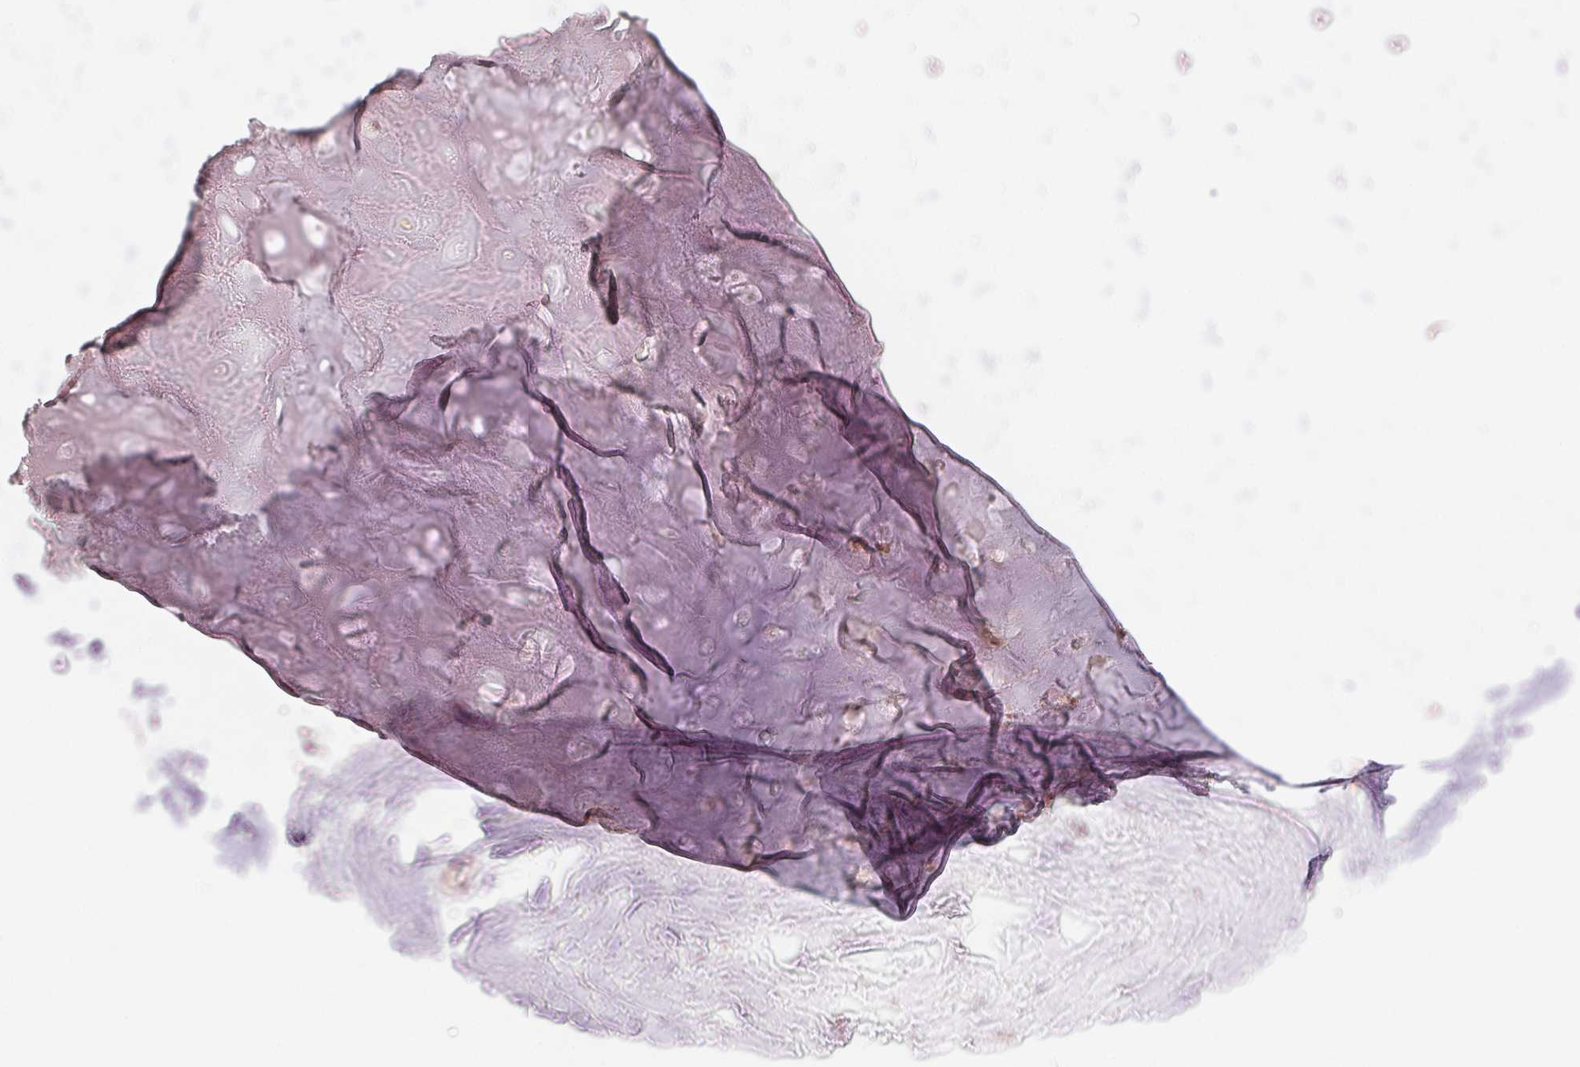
{"staining": {"intensity": "negative", "quantity": "none", "location": "none"}, "tissue": "soft tissue", "cell_type": "Chondrocytes", "image_type": "normal", "snomed": [{"axis": "morphology", "description": "Normal tissue, NOS"}, {"axis": "topography", "description": "Cartilage tissue"}], "caption": "IHC micrograph of unremarkable soft tissue: human soft tissue stained with DAB (3,3'-diaminobenzidine) shows no significant protein positivity in chondrocytes. Nuclei are stained in blue.", "gene": "DENND2C", "patient": {"sex": "male", "age": 57}}